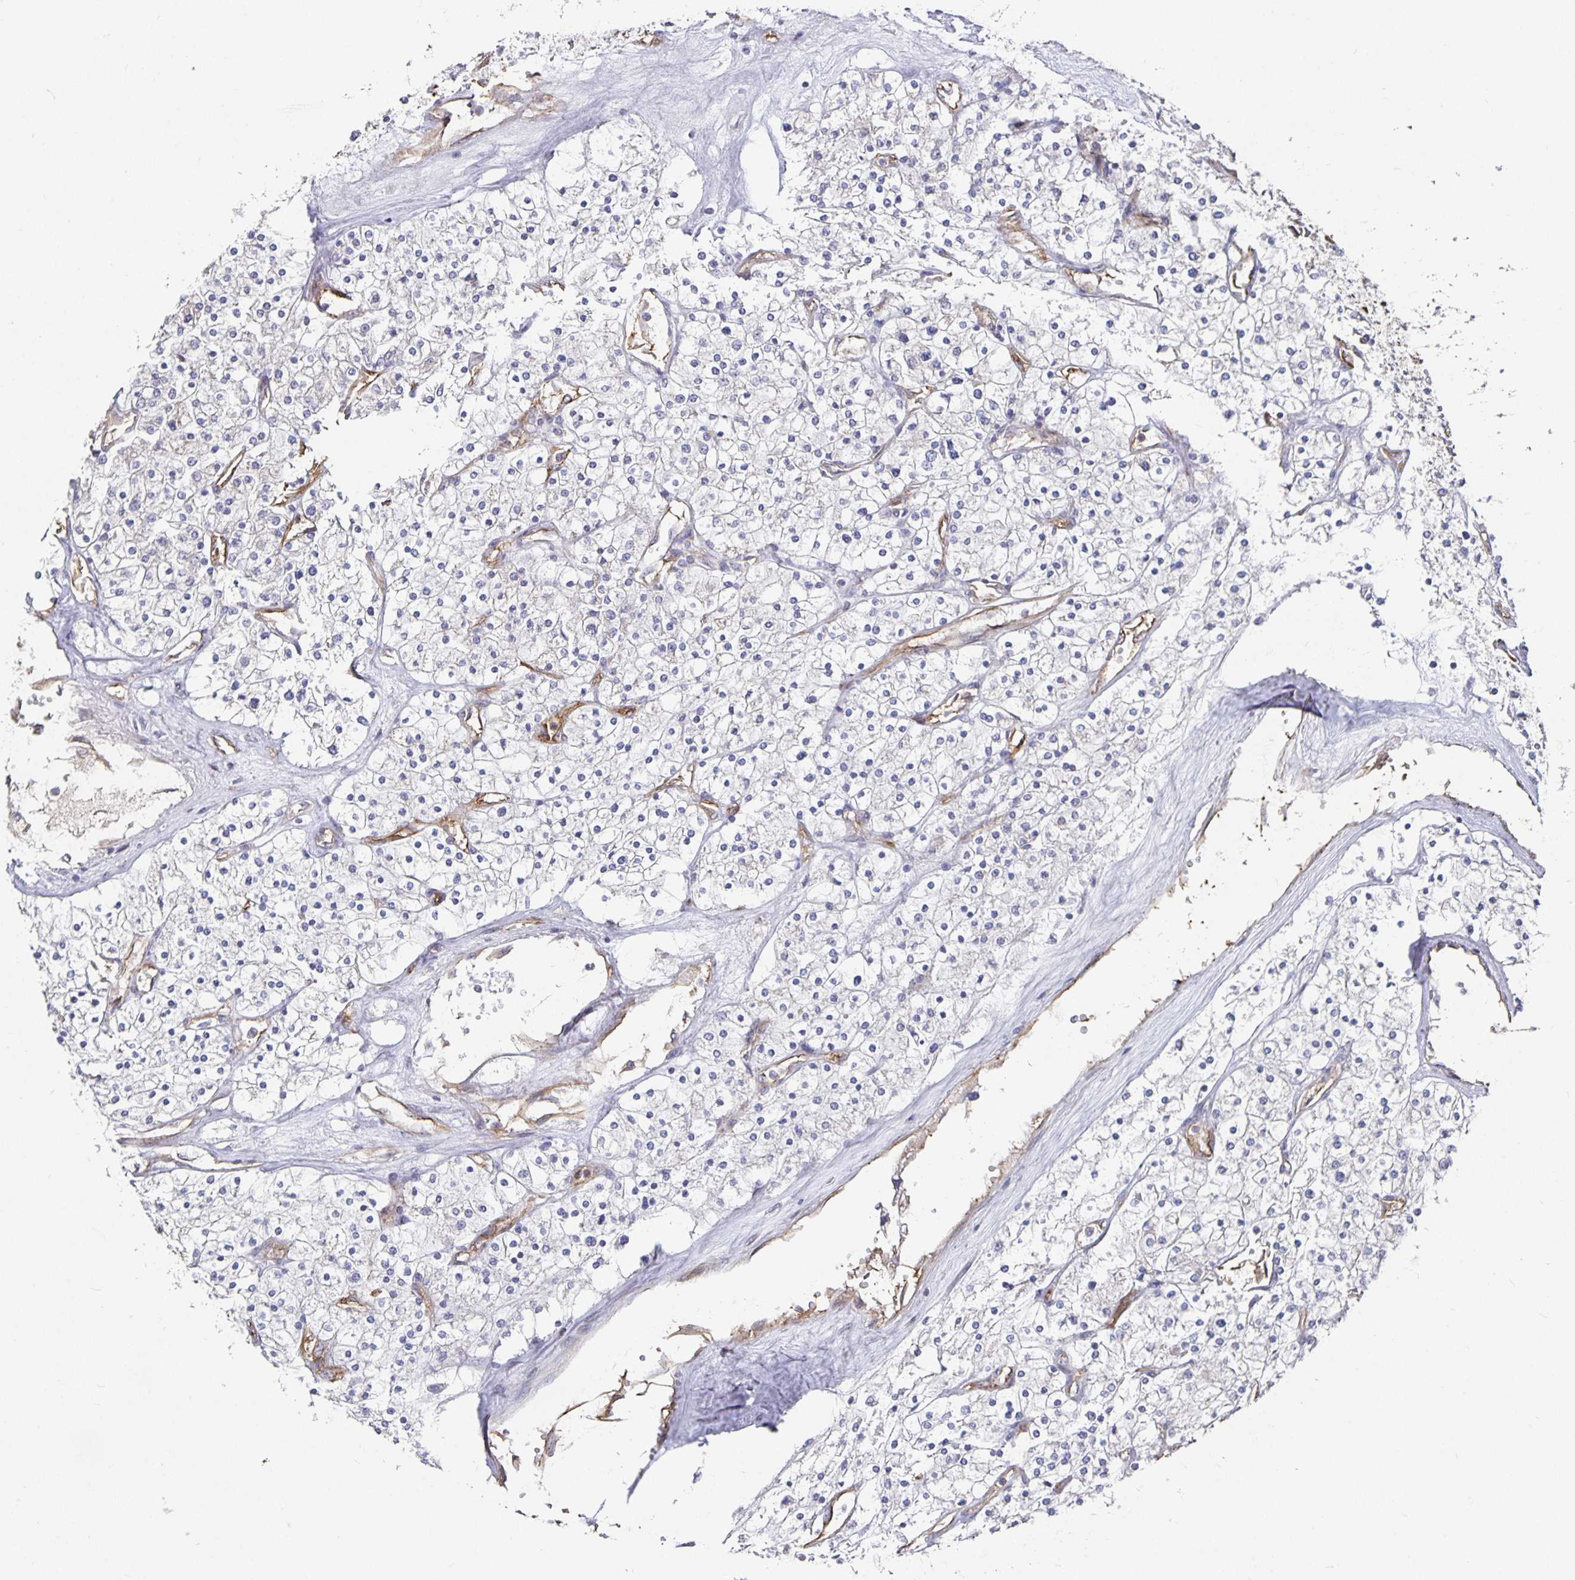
{"staining": {"intensity": "negative", "quantity": "none", "location": "none"}, "tissue": "renal cancer", "cell_type": "Tumor cells", "image_type": "cancer", "snomed": [{"axis": "morphology", "description": "Adenocarcinoma, NOS"}, {"axis": "topography", "description": "Kidney"}], "caption": "This is an IHC photomicrograph of human renal cancer (adenocarcinoma). There is no expression in tumor cells.", "gene": "PODXL", "patient": {"sex": "male", "age": 80}}